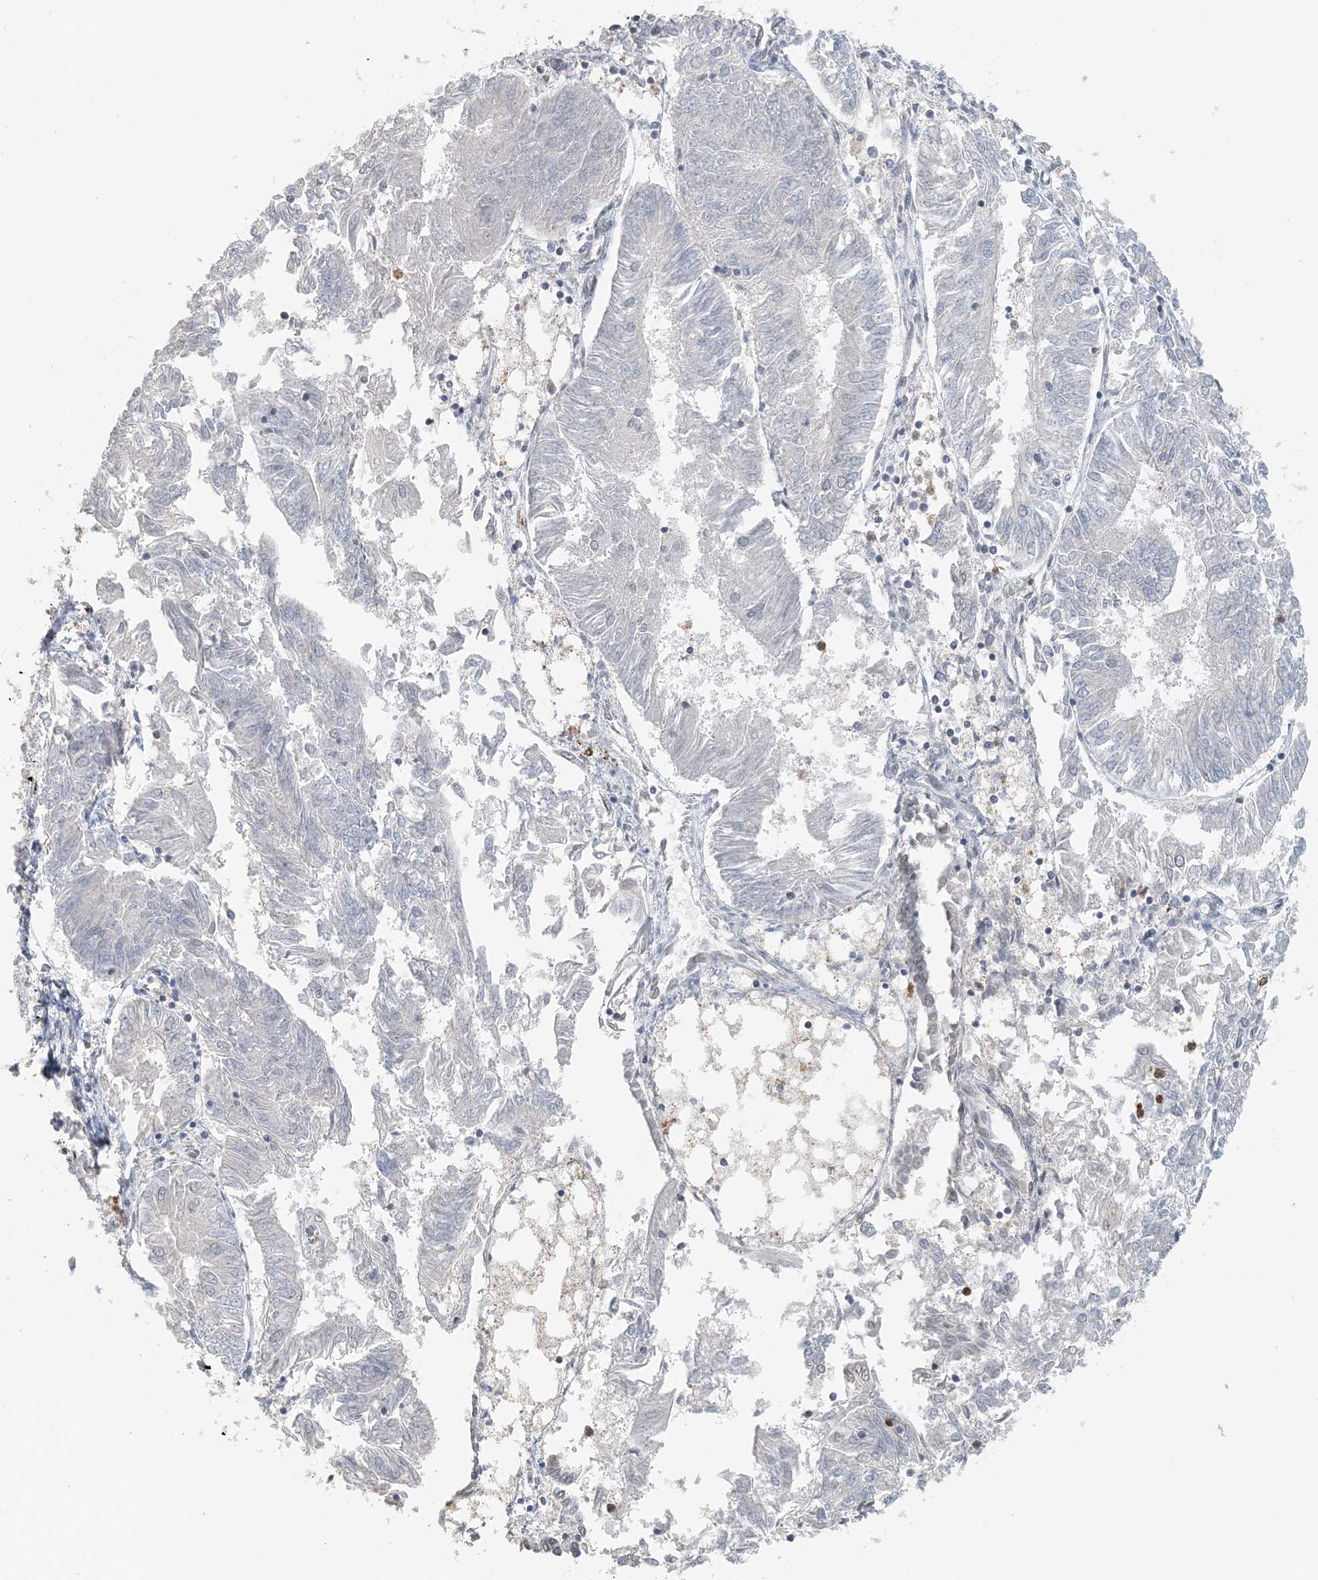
{"staining": {"intensity": "negative", "quantity": "none", "location": "none"}, "tissue": "endometrial cancer", "cell_type": "Tumor cells", "image_type": "cancer", "snomed": [{"axis": "morphology", "description": "Adenocarcinoma, NOS"}, {"axis": "topography", "description": "Endometrium"}], "caption": "A micrograph of human endometrial adenocarcinoma is negative for staining in tumor cells. (Brightfield microscopy of DAB (3,3'-diaminobenzidine) IHC at high magnification).", "gene": "FAM110A", "patient": {"sex": "female", "age": 58}}